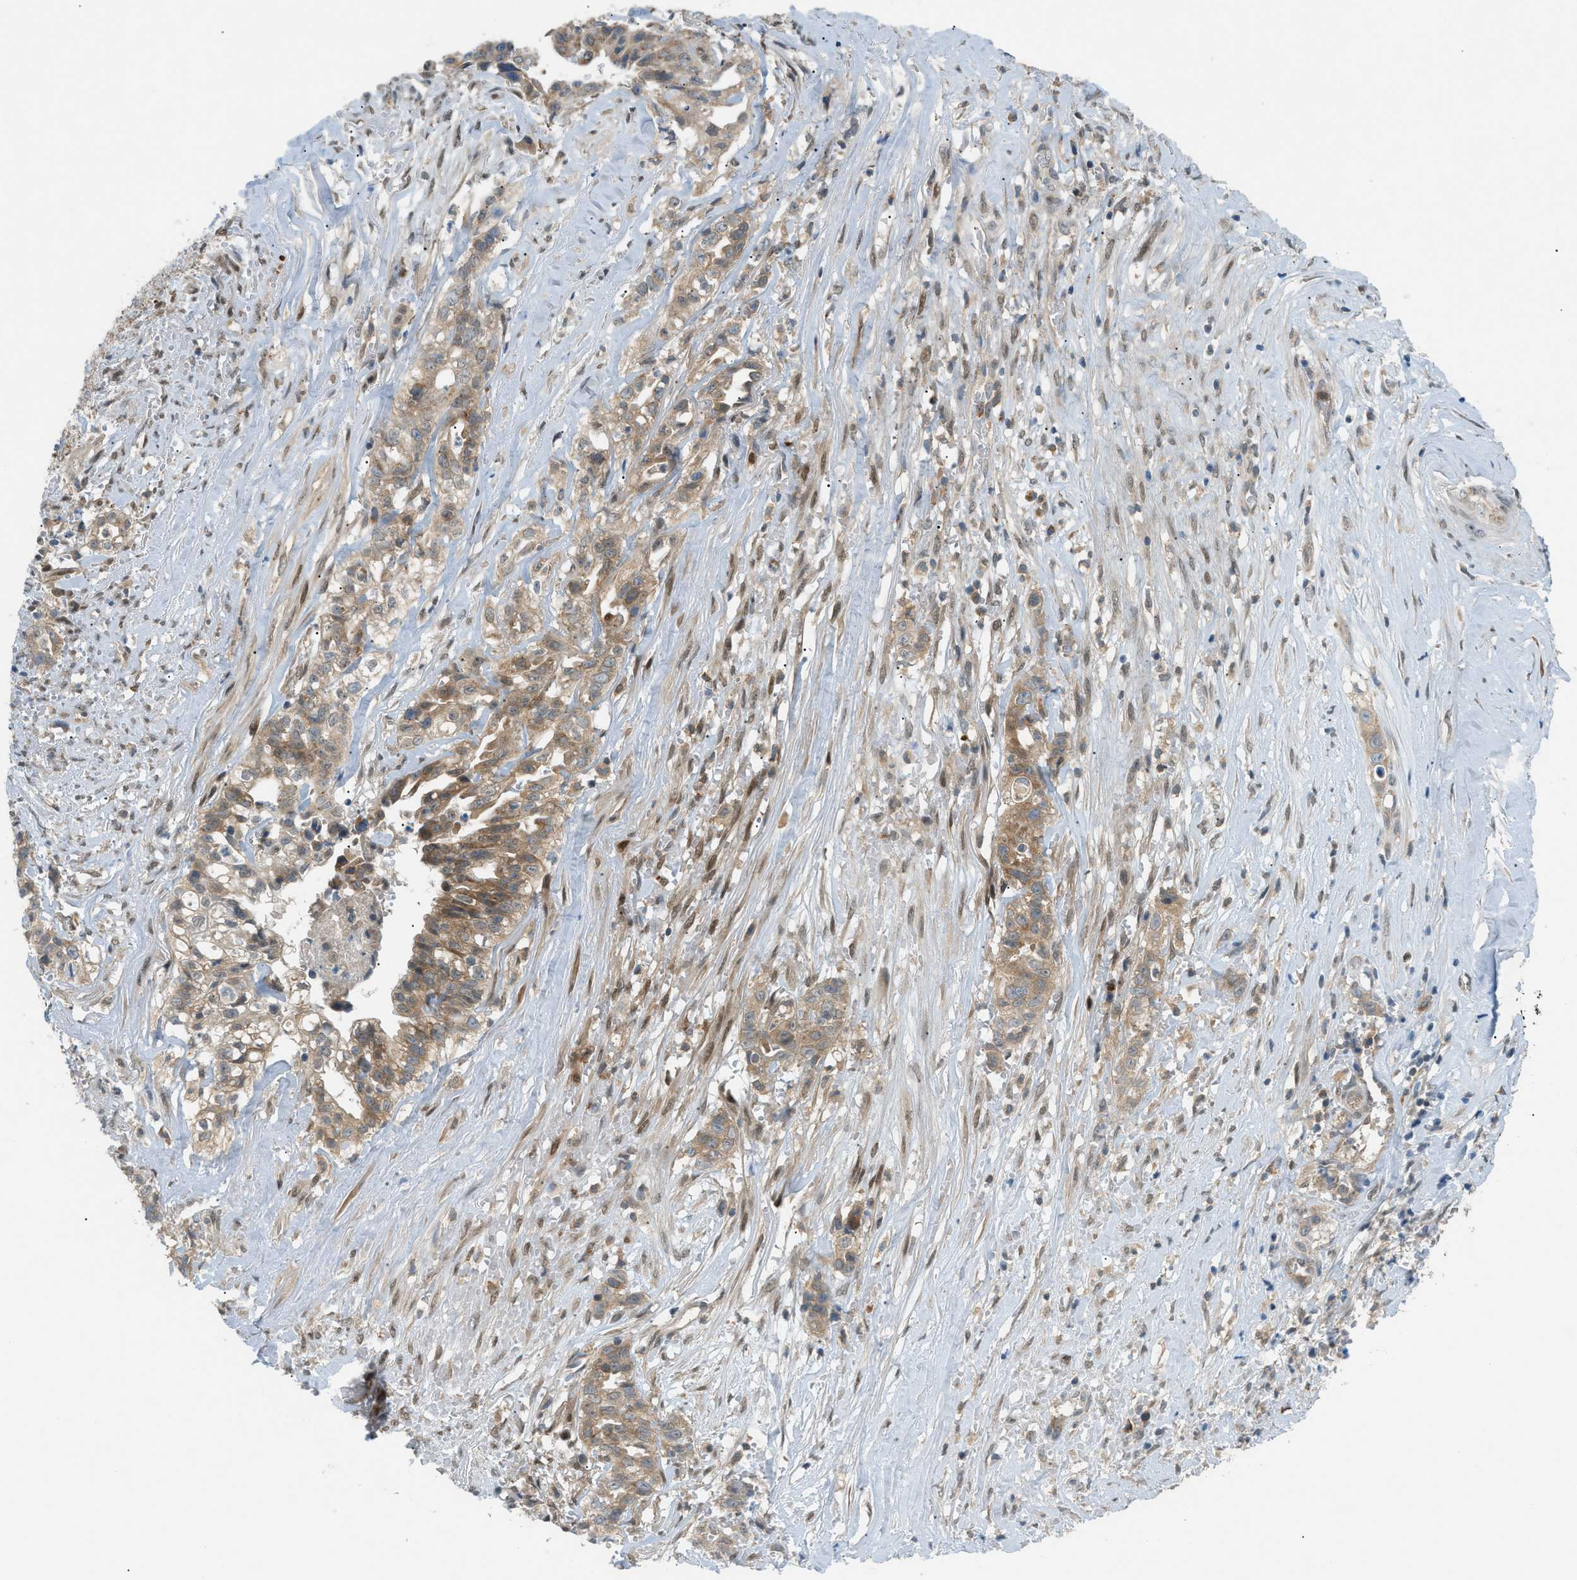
{"staining": {"intensity": "moderate", "quantity": ">75%", "location": "cytoplasmic/membranous"}, "tissue": "liver cancer", "cell_type": "Tumor cells", "image_type": "cancer", "snomed": [{"axis": "morphology", "description": "Cholangiocarcinoma"}, {"axis": "topography", "description": "Liver"}], "caption": "Immunohistochemistry (IHC) (DAB) staining of liver cholangiocarcinoma displays moderate cytoplasmic/membranous protein staining in approximately >75% of tumor cells. (brown staining indicates protein expression, while blue staining denotes nuclei).", "gene": "DYRK1A", "patient": {"sex": "female", "age": 70}}